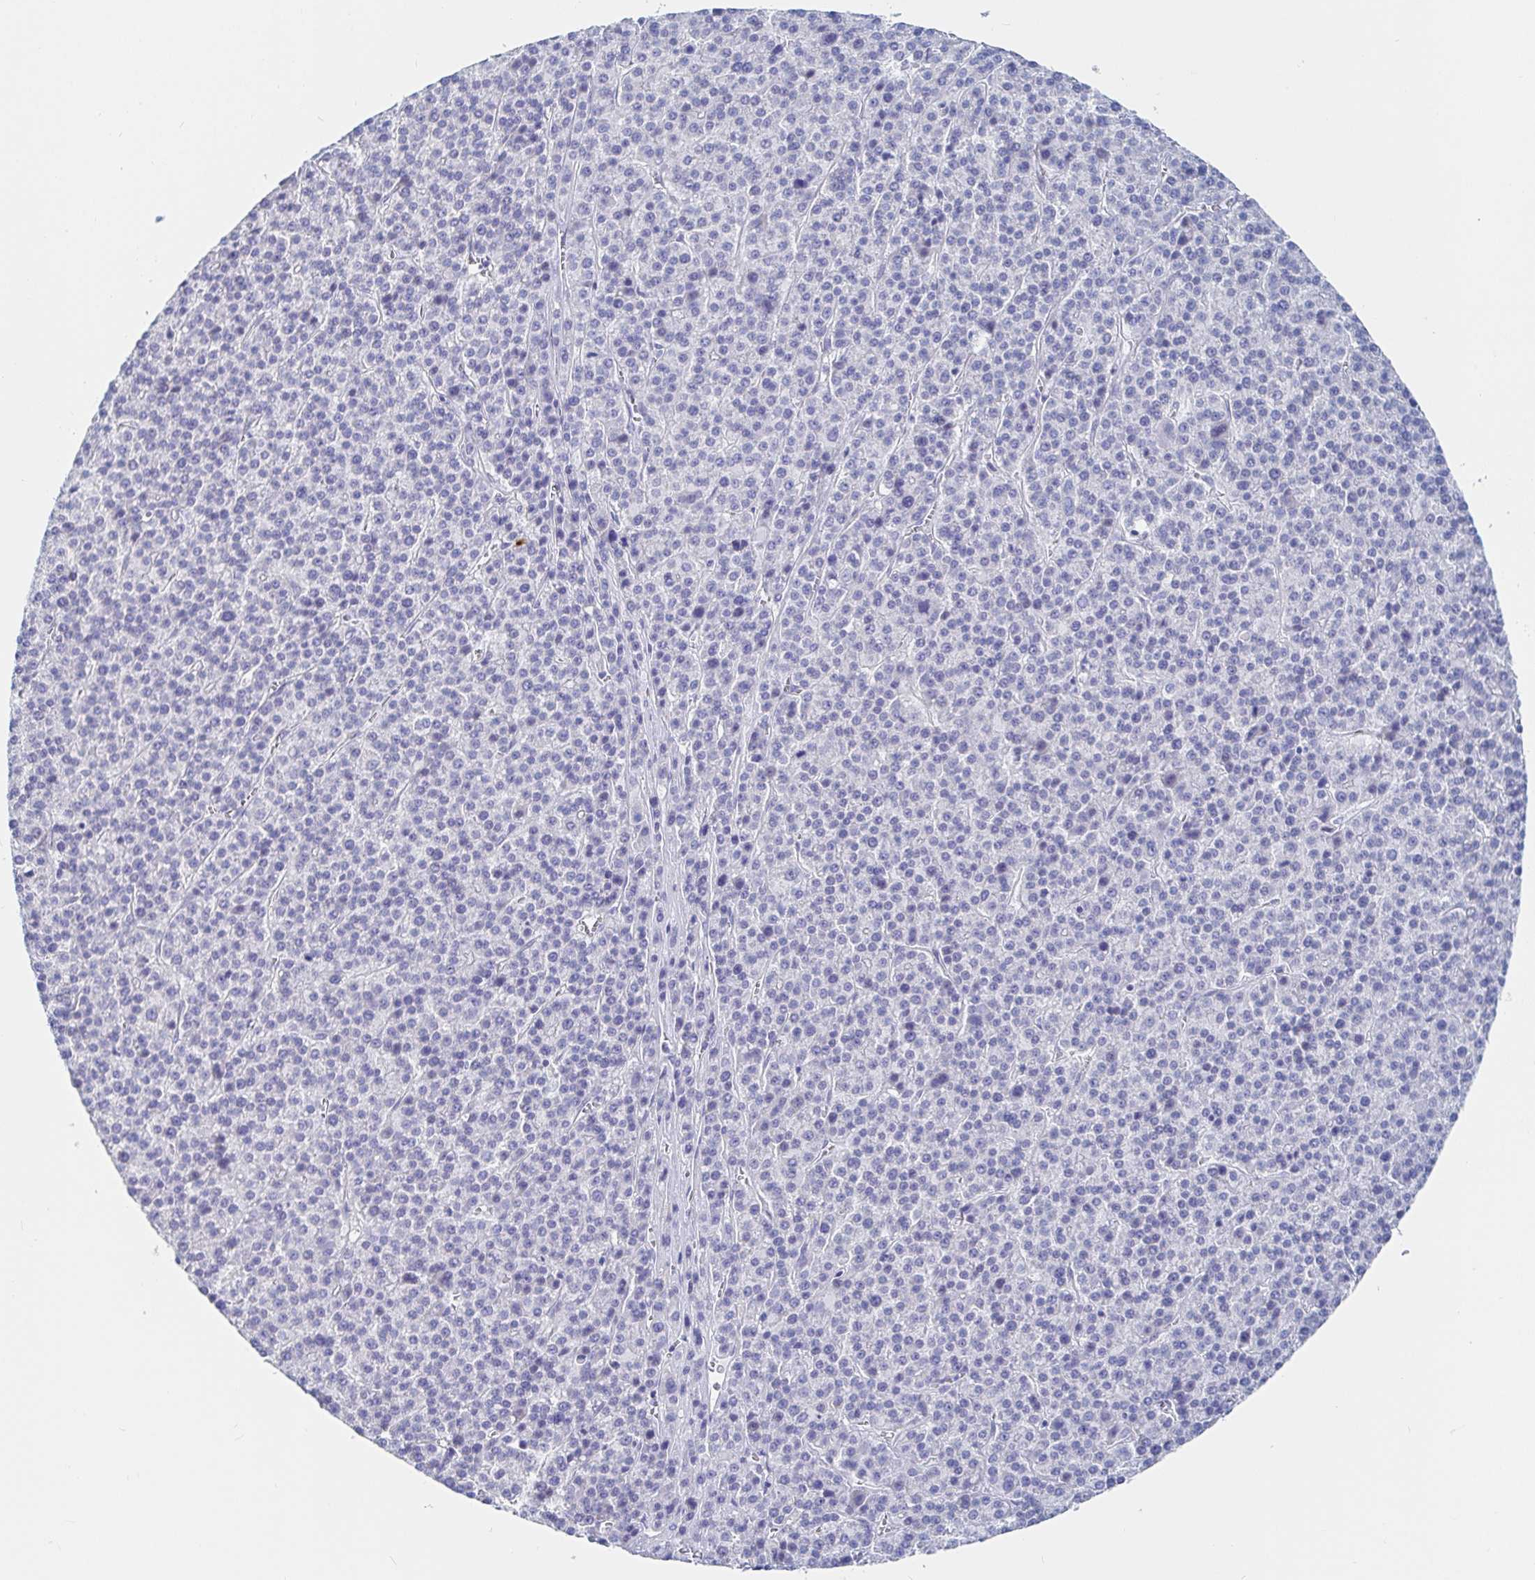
{"staining": {"intensity": "negative", "quantity": "none", "location": "none"}, "tissue": "liver cancer", "cell_type": "Tumor cells", "image_type": "cancer", "snomed": [{"axis": "morphology", "description": "Carcinoma, Hepatocellular, NOS"}, {"axis": "topography", "description": "Liver"}], "caption": "Tumor cells show no significant protein staining in hepatocellular carcinoma (liver).", "gene": "PACSIN1", "patient": {"sex": "female", "age": 58}}